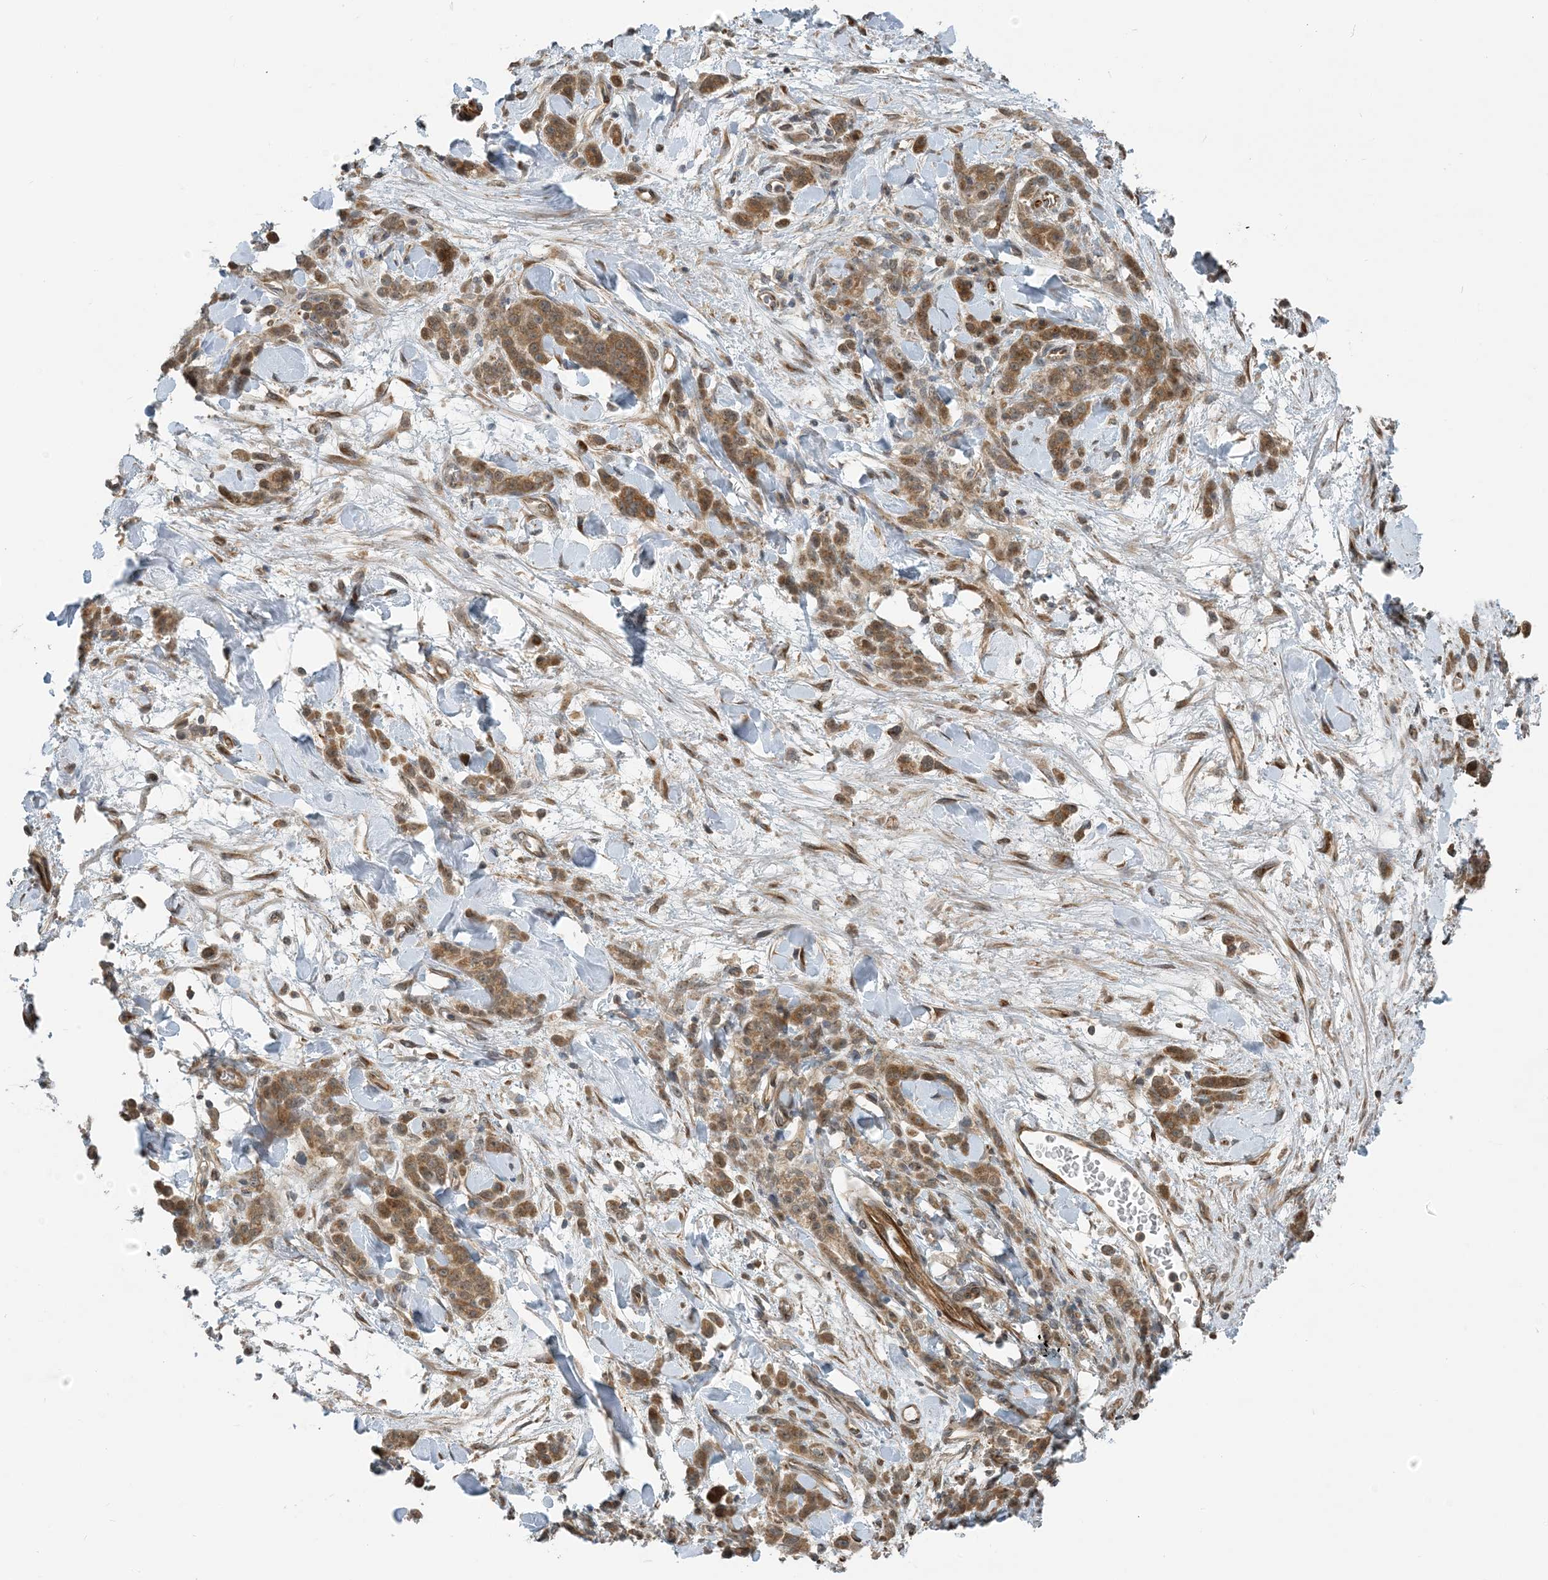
{"staining": {"intensity": "moderate", "quantity": ">75%", "location": "cytoplasmic/membranous"}, "tissue": "stomach cancer", "cell_type": "Tumor cells", "image_type": "cancer", "snomed": [{"axis": "morphology", "description": "Normal tissue, NOS"}, {"axis": "morphology", "description": "Adenocarcinoma, NOS"}, {"axis": "topography", "description": "Stomach"}], "caption": "Immunohistochemistry of stomach cancer (adenocarcinoma) shows medium levels of moderate cytoplasmic/membranous staining in approximately >75% of tumor cells.", "gene": "ZBTB3", "patient": {"sex": "male", "age": 82}}